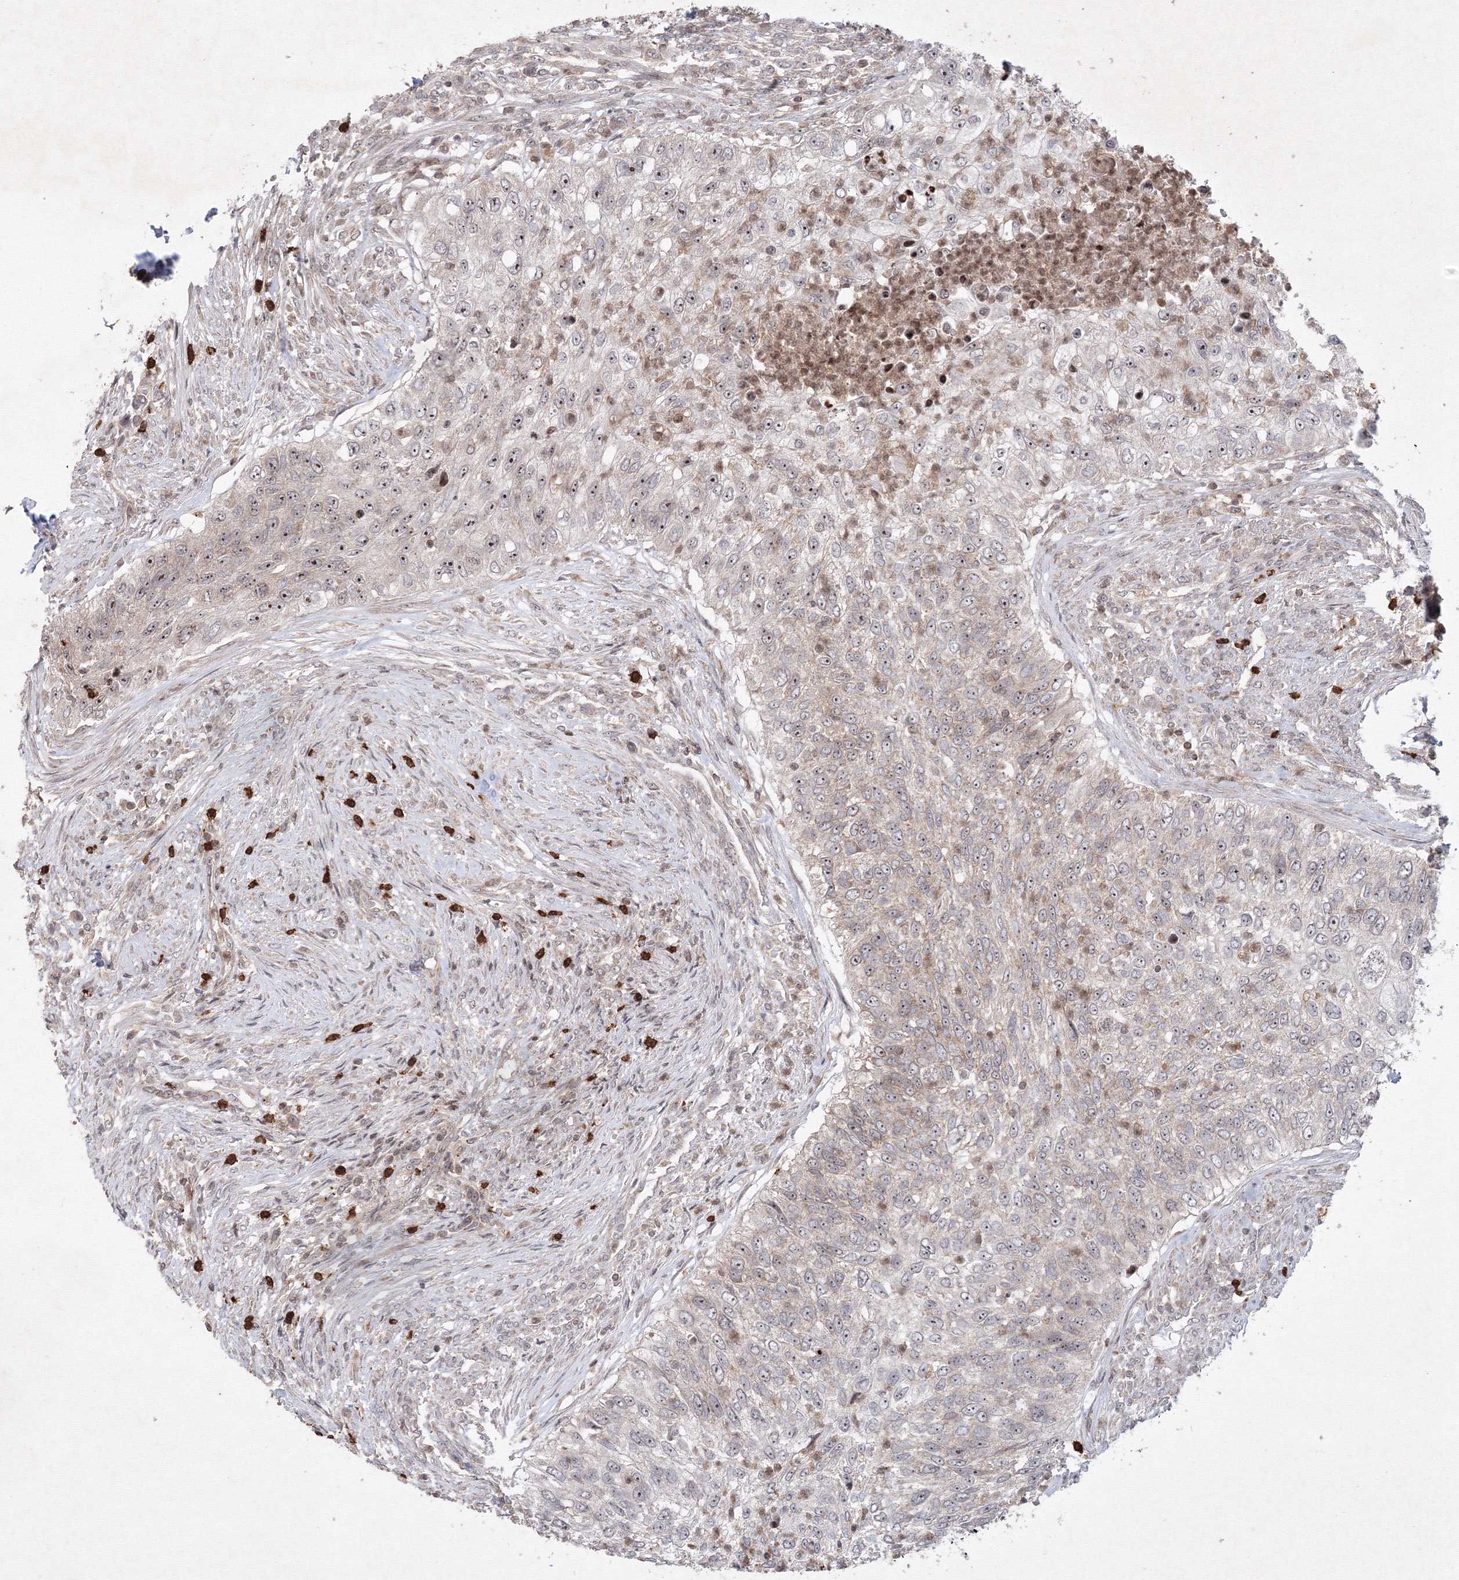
{"staining": {"intensity": "weak", "quantity": ">75%", "location": "cytoplasmic/membranous,nuclear"}, "tissue": "urothelial cancer", "cell_type": "Tumor cells", "image_type": "cancer", "snomed": [{"axis": "morphology", "description": "Urothelial carcinoma, High grade"}, {"axis": "topography", "description": "Urinary bladder"}], "caption": "High-grade urothelial carcinoma tissue reveals weak cytoplasmic/membranous and nuclear expression in about >75% of tumor cells, visualized by immunohistochemistry.", "gene": "MKRN2", "patient": {"sex": "female", "age": 60}}